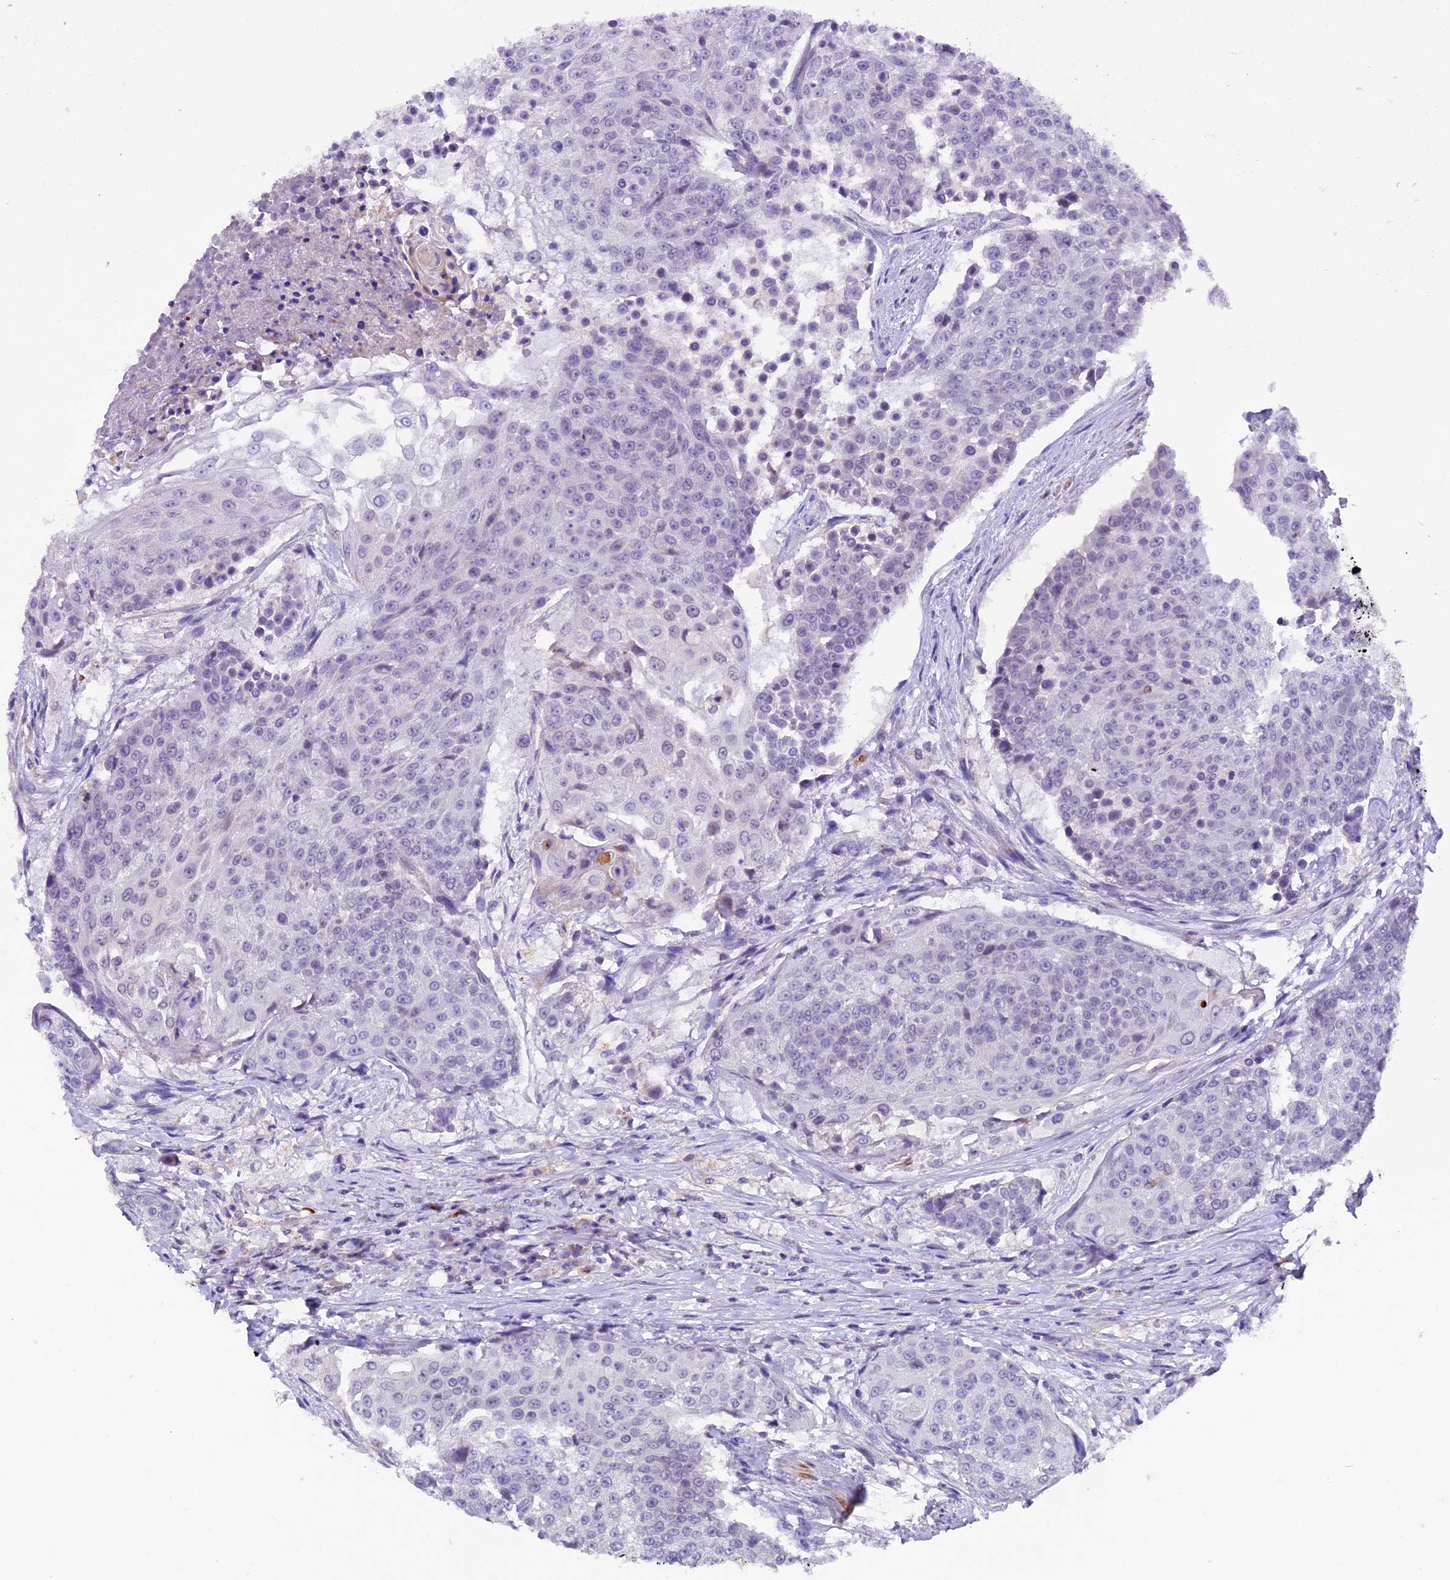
{"staining": {"intensity": "negative", "quantity": "none", "location": "none"}, "tissue": "urothelial cancer", "cell_type": "Tumor cells", "image_type": "cancer", "snomed": [{"axis": "morphology", "description": "Urothelial carcinoma, High grade"}, {"axis": "topography", "description": "Urinary bladder"}], "caption": "Urothelial cancer was stained to show a protein in brown. There is no significant staining in tumor cells.", "gene": "MEX3B", "patient": {"sex": "female", "age": 63}}